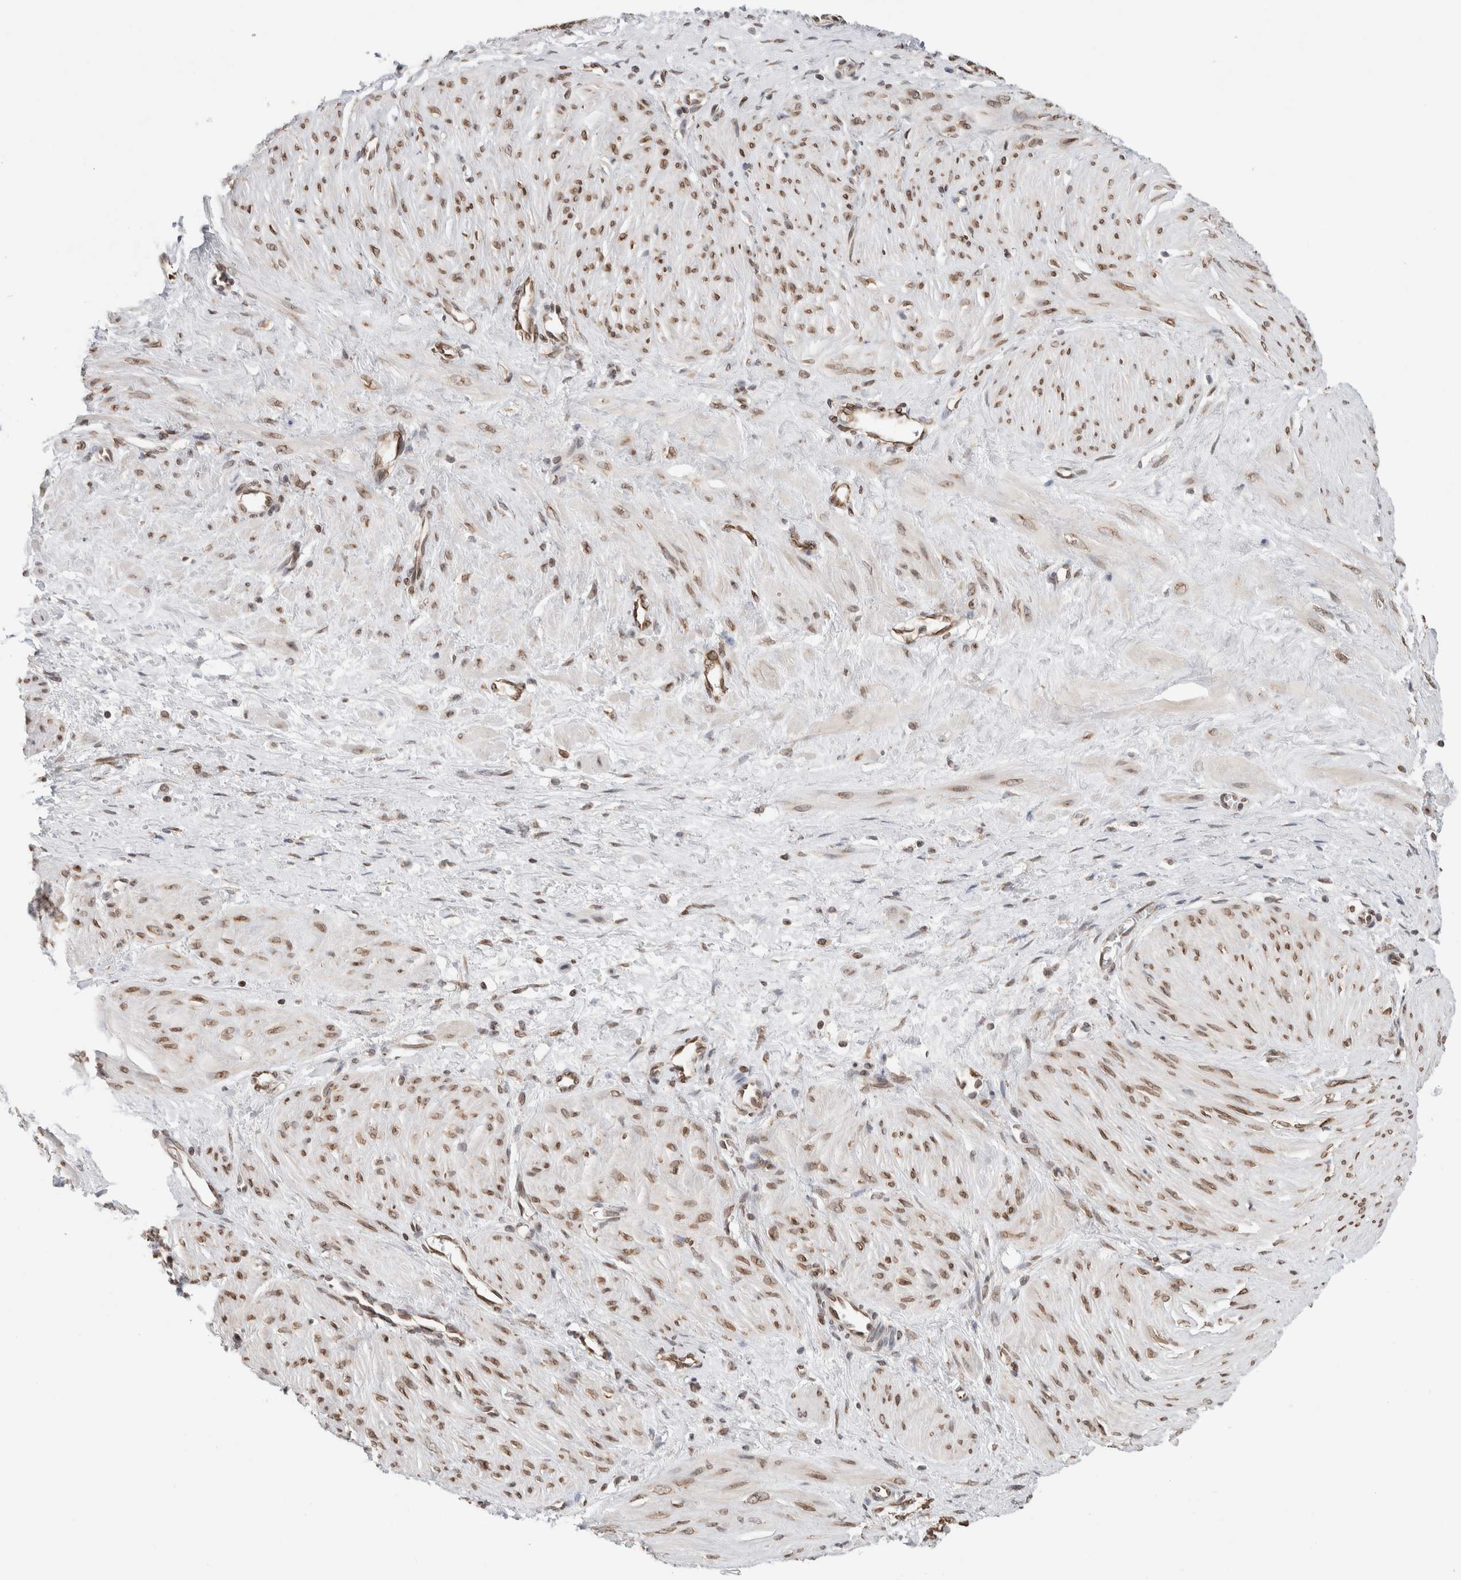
{"staining": {"intensity": "moderate", "quantity": ">75%", "location": "nuclear"}, "tissue": "smooth muscle", "cell_type": "Smooth muscle cells", "image_type": "normal", "snomed": [{"axis": "morphology", "description": "Normal tissue, NOS"}, {"axis": "topography", "description": "Endometrium"}], "caption": "Immunohistochemistry histopathology image of unremarkable smooth muscle: smooth muscle stained using IHC exhibits medium levels of moderate protein expression localized specifically in the nuclear of smooth muscle cells, appearing as a nuclear brown color.", "gene": "RBMX2", "patient": {"sex": "female", "age": 33}}